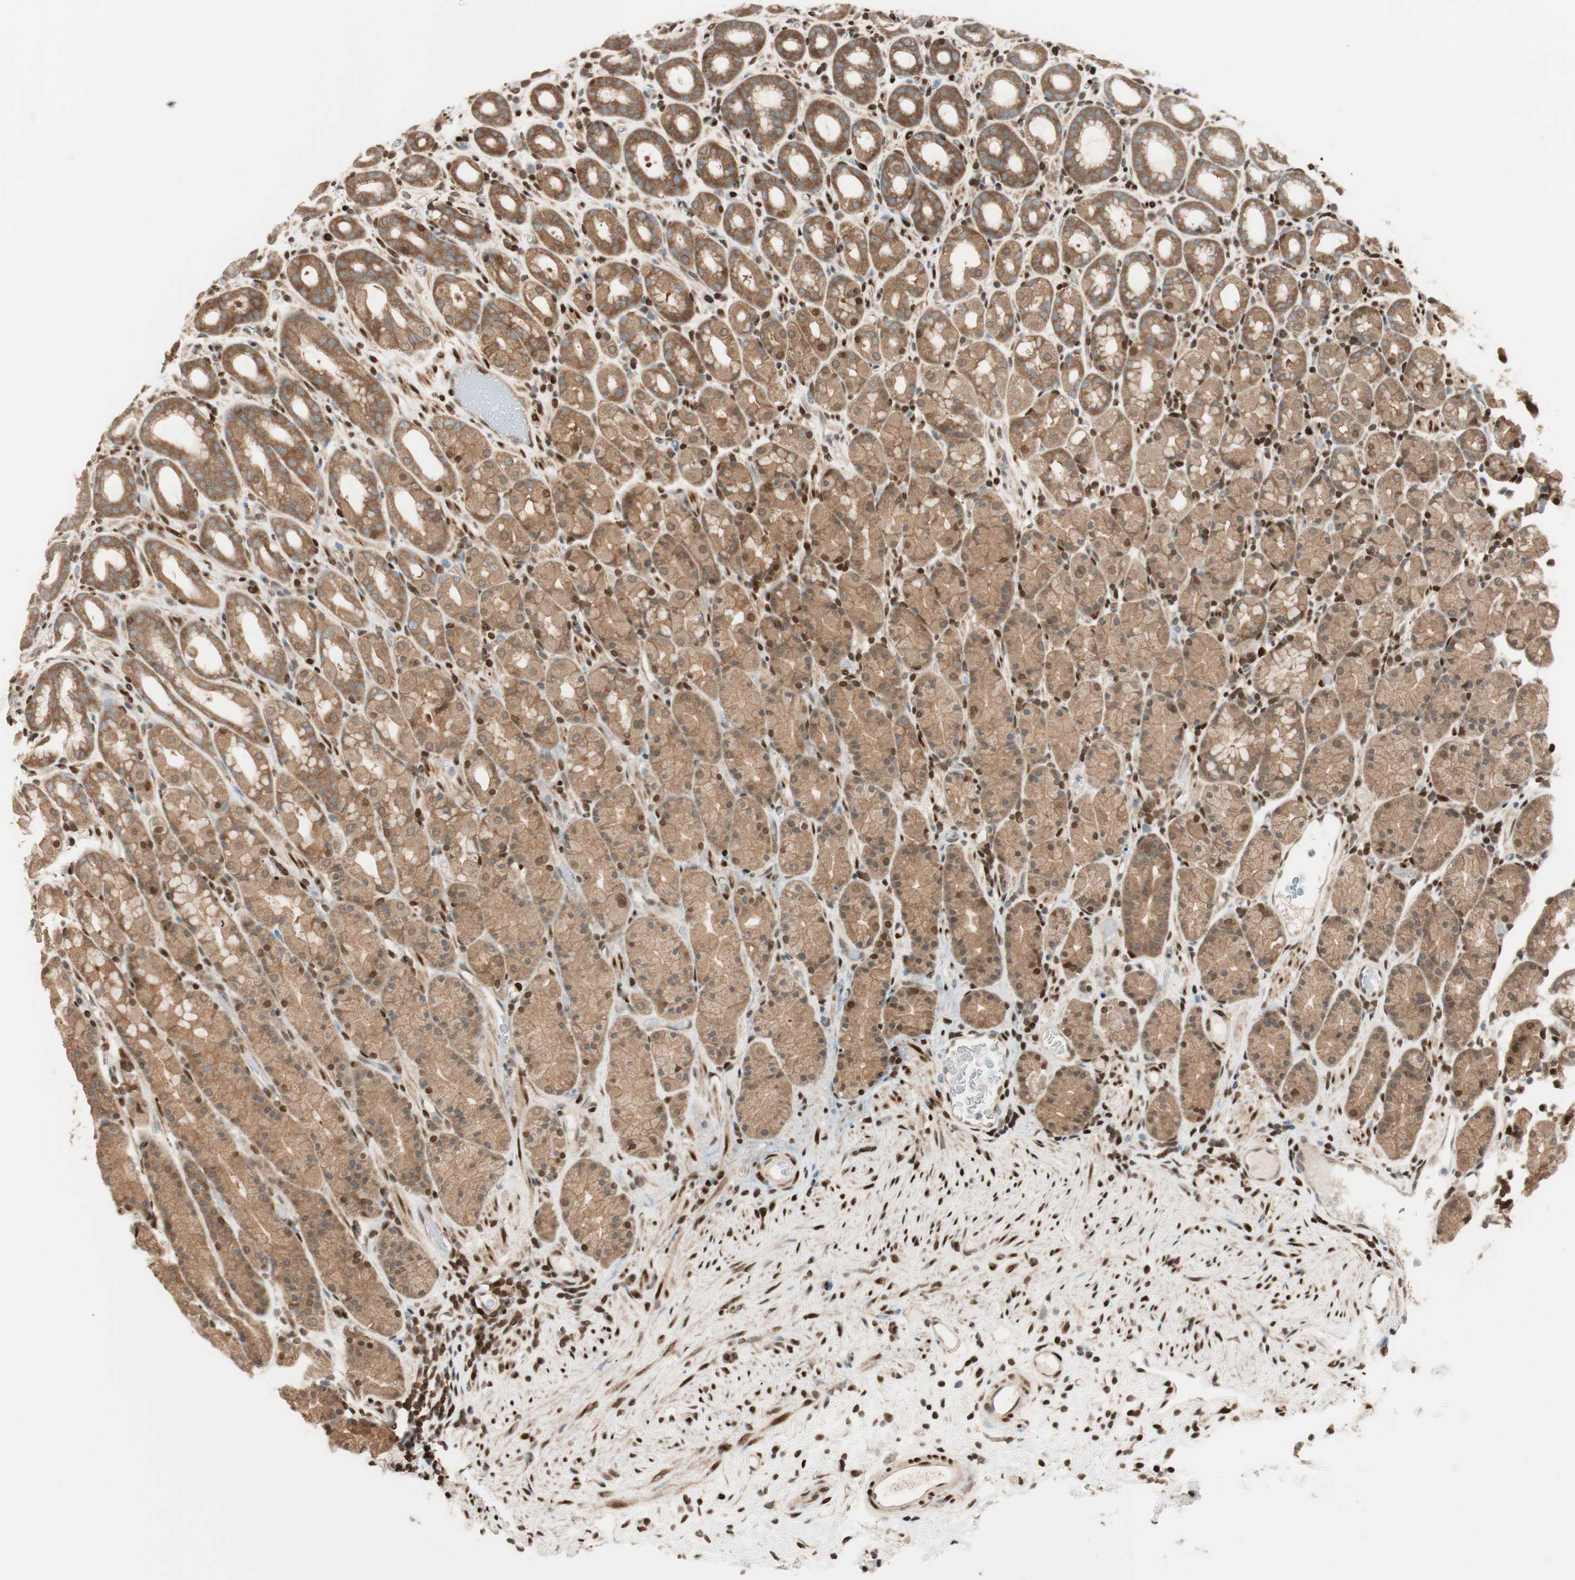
{"staining": {"intensity": "moderate", "quantity": ">75%", "location": "cytoplasmic/membranous,nuclear"}, "tissue": "stomach", "cell_type": "Glandular cells", "image_type": "normal", "snomed": [{"axis": "morphology", "description": "Normal tissue, NOS"}, {"axis": "topography", "description": "Stomach, upper"}], "caption": "This is a photomicrograph of IHC staining of normal stomach, which shows moderate staining in the cytoplasmic/membranous,nuclear of glandular cells.", "gene": "BIN1", "patient": {"sex": "male", "age": 68}}